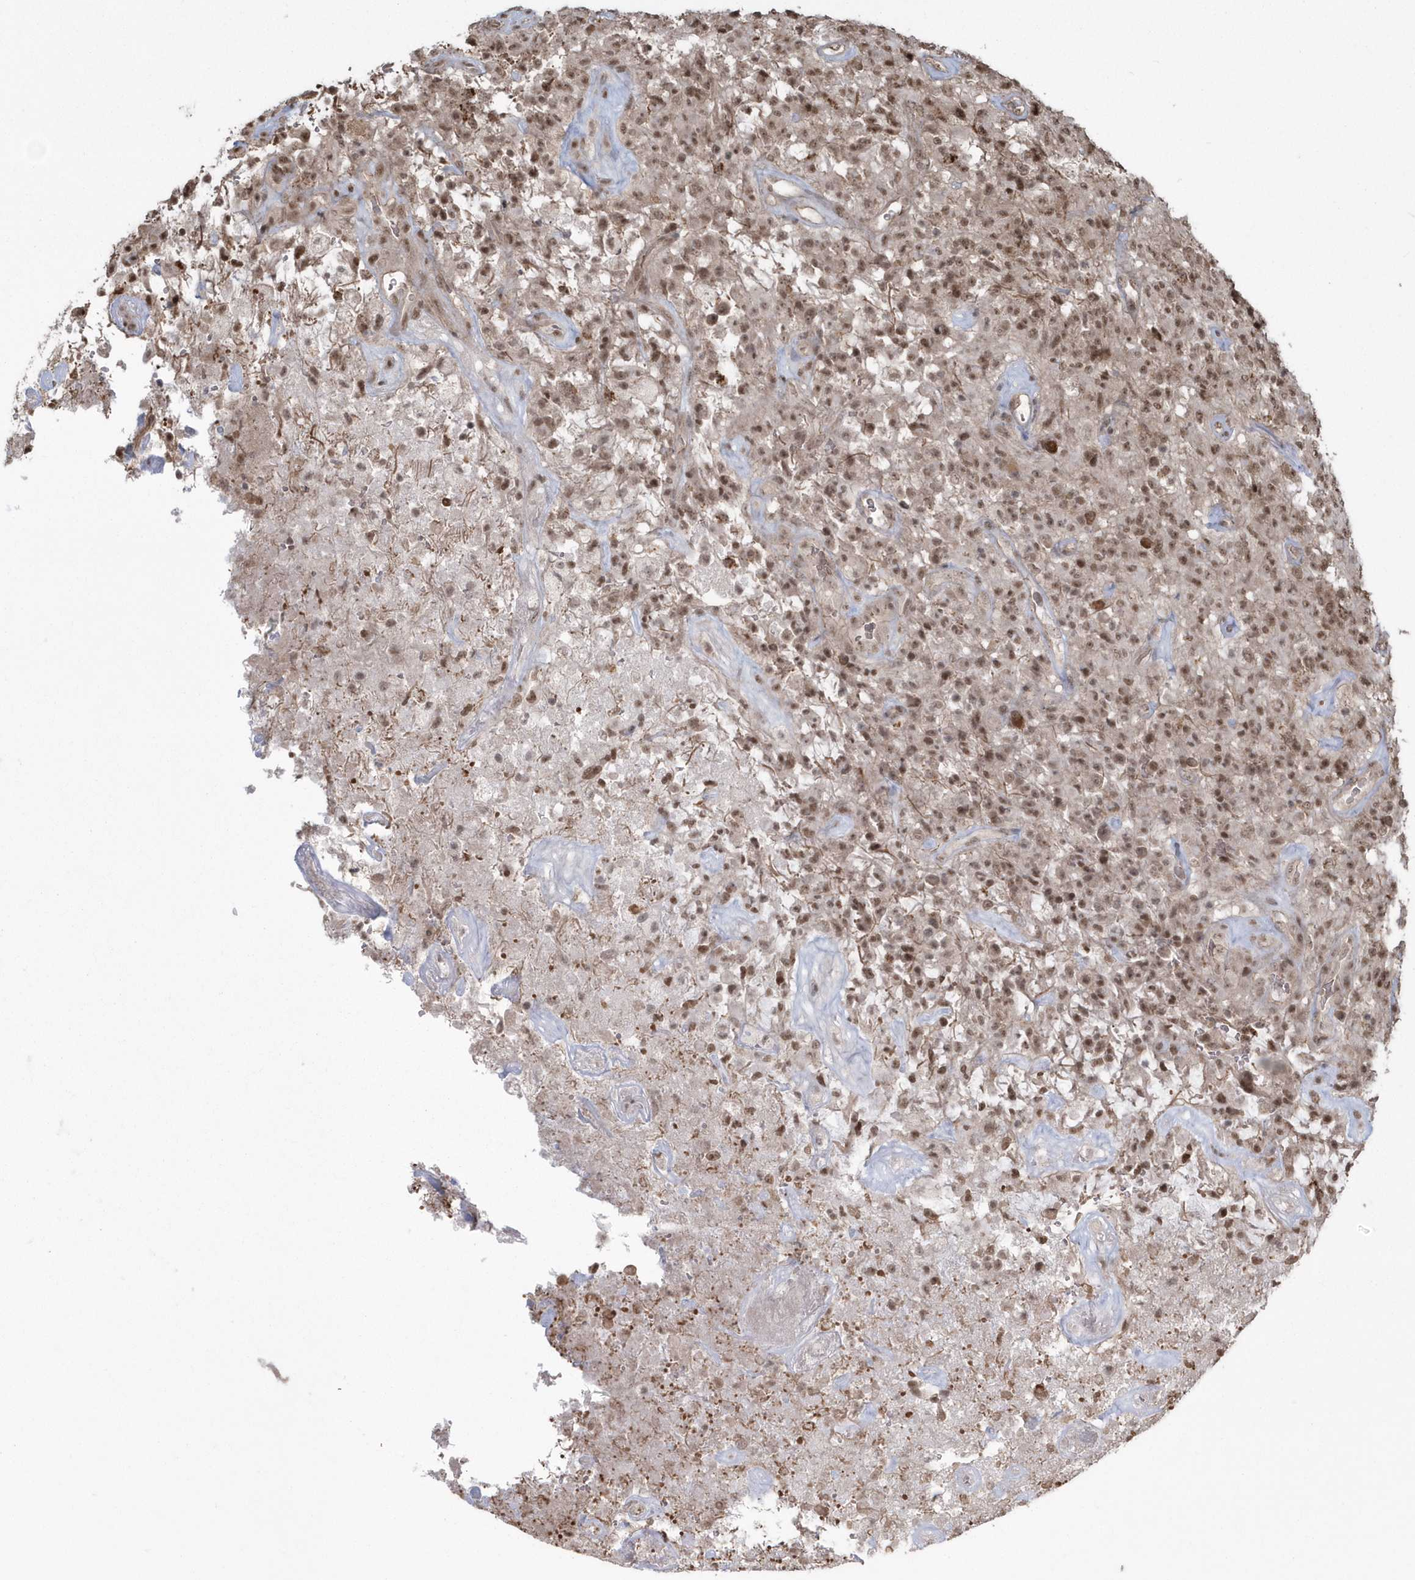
{"staining": {"intensity": "moderate", "quantity": ">75%", "location": "nuclear"}, "tissue": "glioma", "cell_type": "Tumor cells", "image_type": "cancer", "snomed": [{"axis": "morphology", "description": "Glioma, malignant, High grade"}, {"axis": "topography", "description": "Brain"}], "caption": "Glioma stained with a brown dye displays moderate nuclear positive expression in approximately >75% of tumor cells.", "gene": "EPB41L4A", "patient": {"sex": "female", "age": 57}}